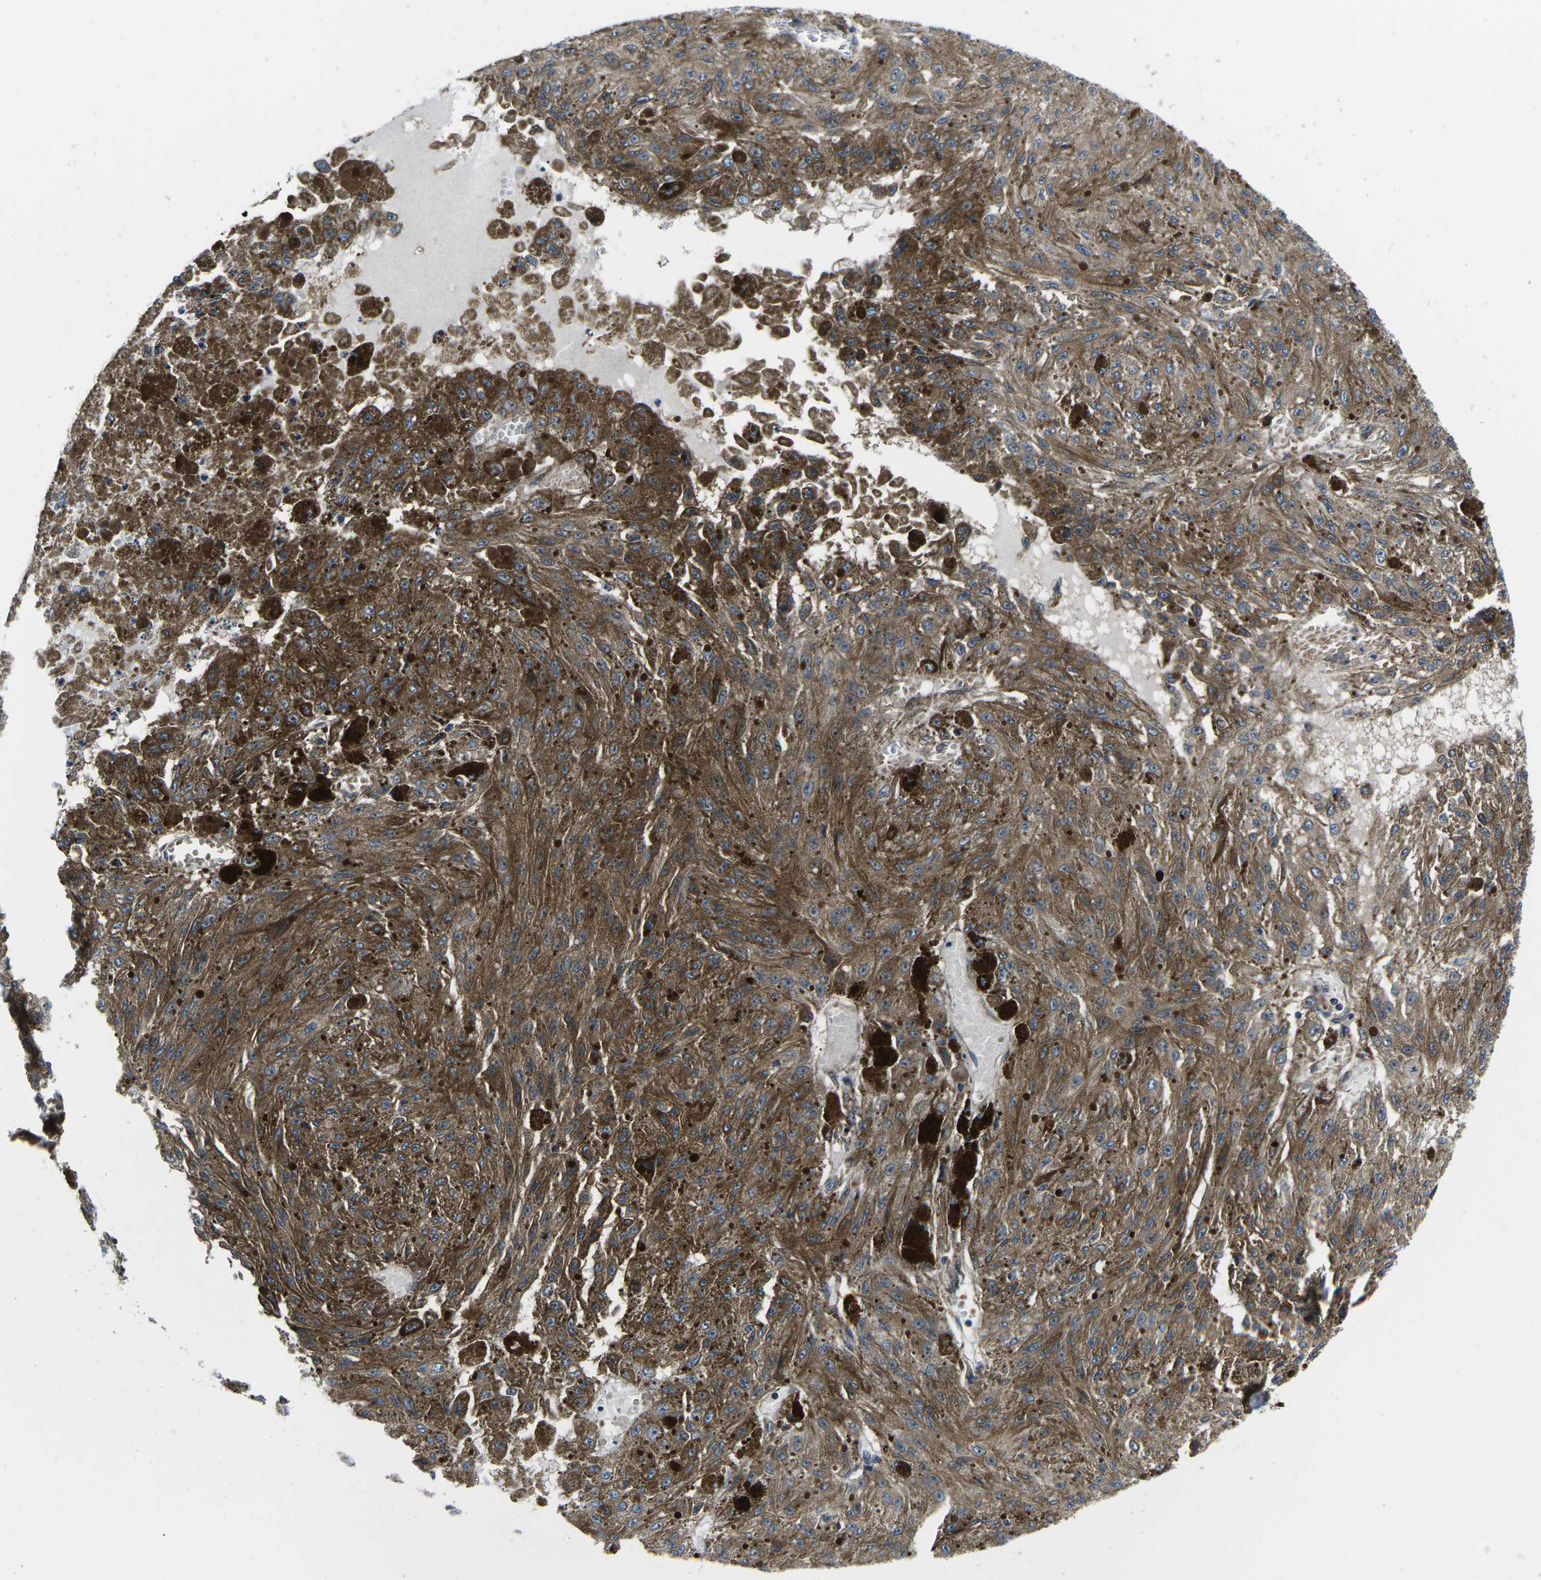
{"staining": {"intensity": "moderate", "quantity": ">75%", "location": "cytoplasmic/membranous"}, "tissue": "melanoma", "cell_type": "Tumor cells", "image_type": "cancer", "snomed": [{"axis": "morphology", "description": "Malignant melanoma, NOS"}, {"axis": "topography", "description": "Other"}], "caption": "There is medium levels of moderate cytoplasmic/membranous expression in tumor cells of malignant melanoma, as demonstrated by immunohistochemical staining (brown color).", "gene": "EIF4E", "patient": {"sex": "male", "age": 79}}